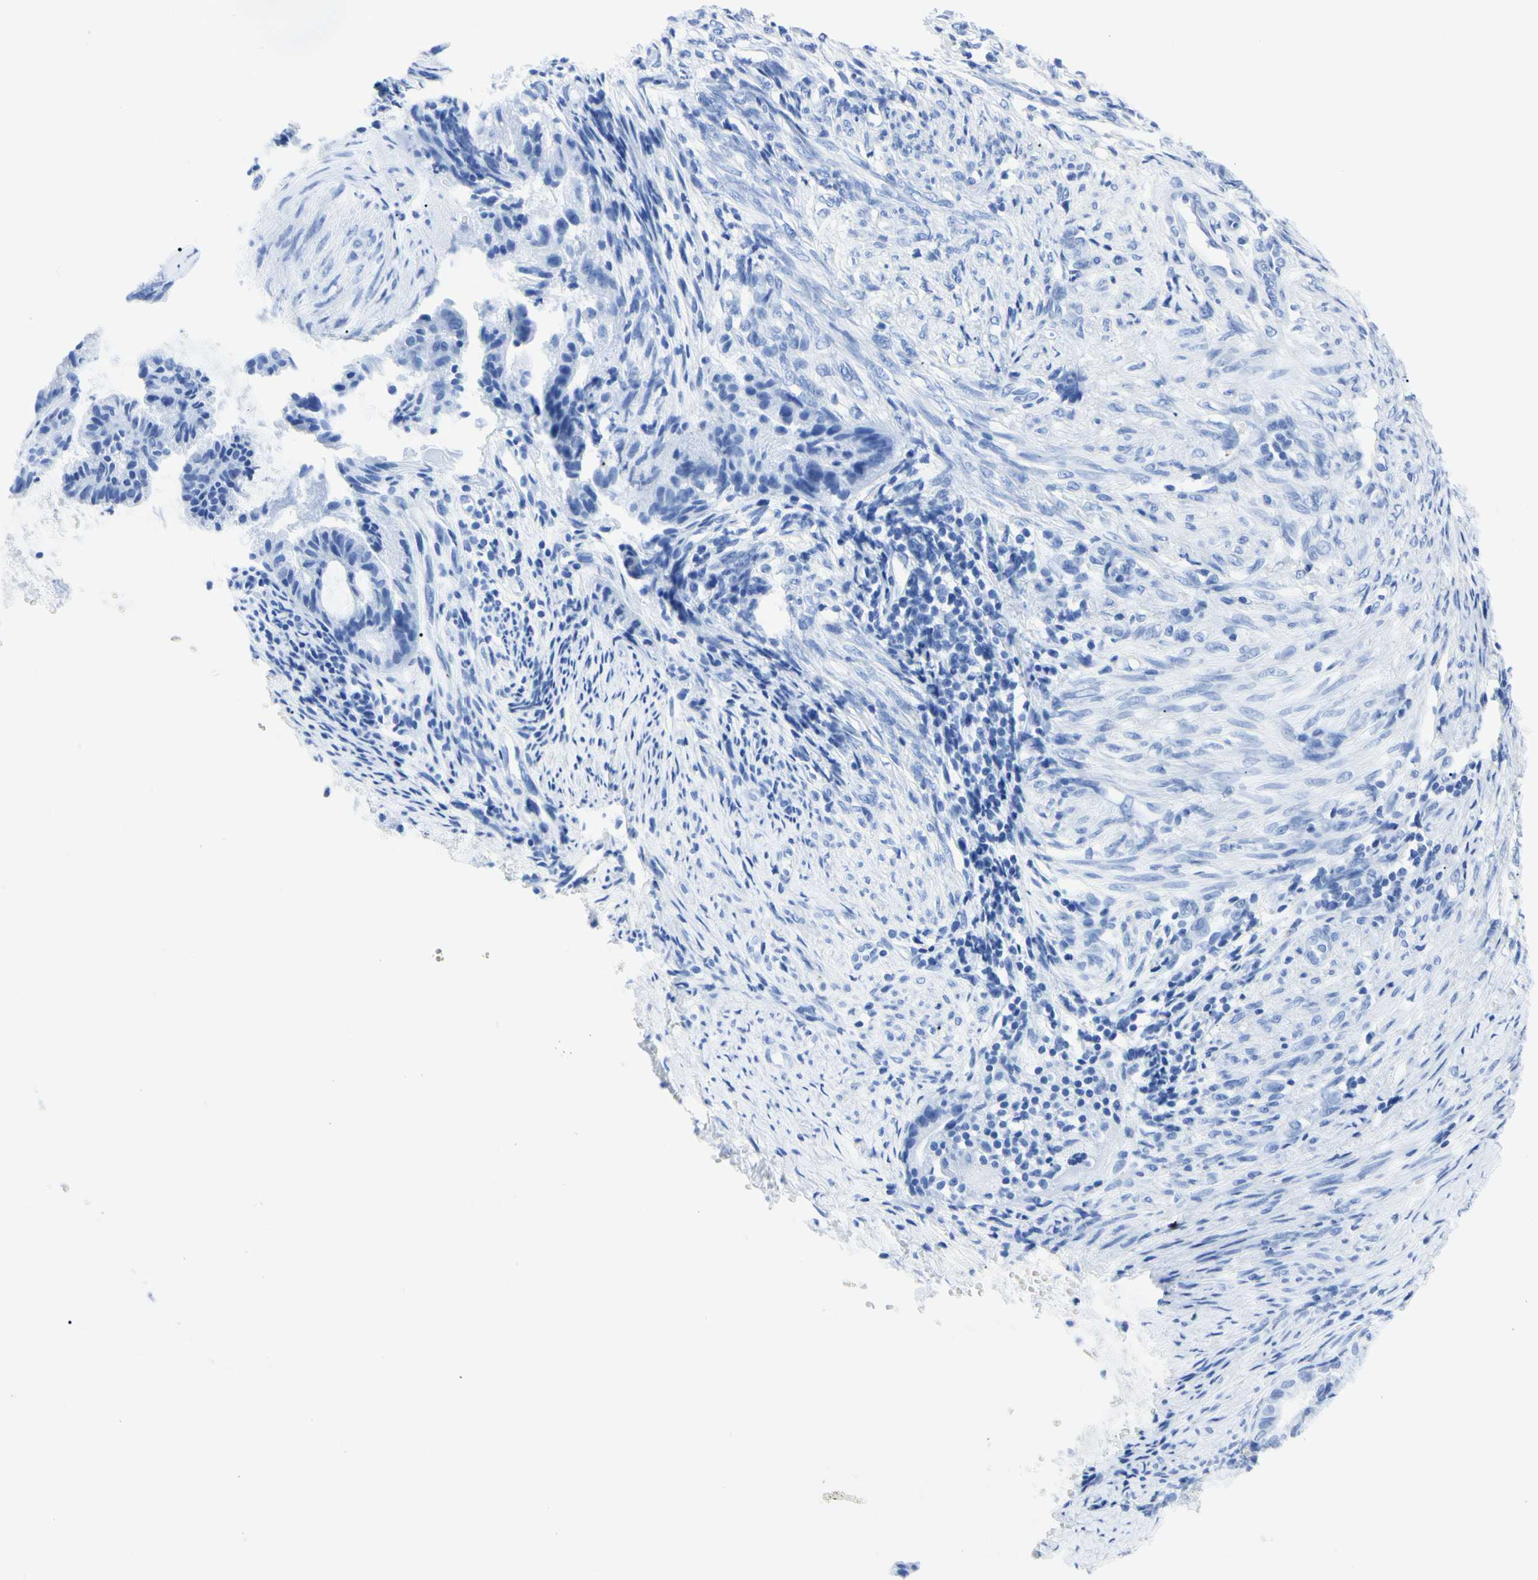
{"staining": {"intensity": "negative", "quantity": "none", "location": "none"}, "tissue": "endometrial cancer", "cell_type": "Tumor cells", "image_type": "cancer", "snomed": [{"axis": "morphology", "description": "Adenocarcinoma, NOS"}, {"axis": "topography", "description": "Endometrium"}], "caption": "Tumor cells show no significant protein expression in endometrial cancer (adenocarcinoma).", "gene": "HMGCR", "patient": {"sex": "female", "age": 86}}